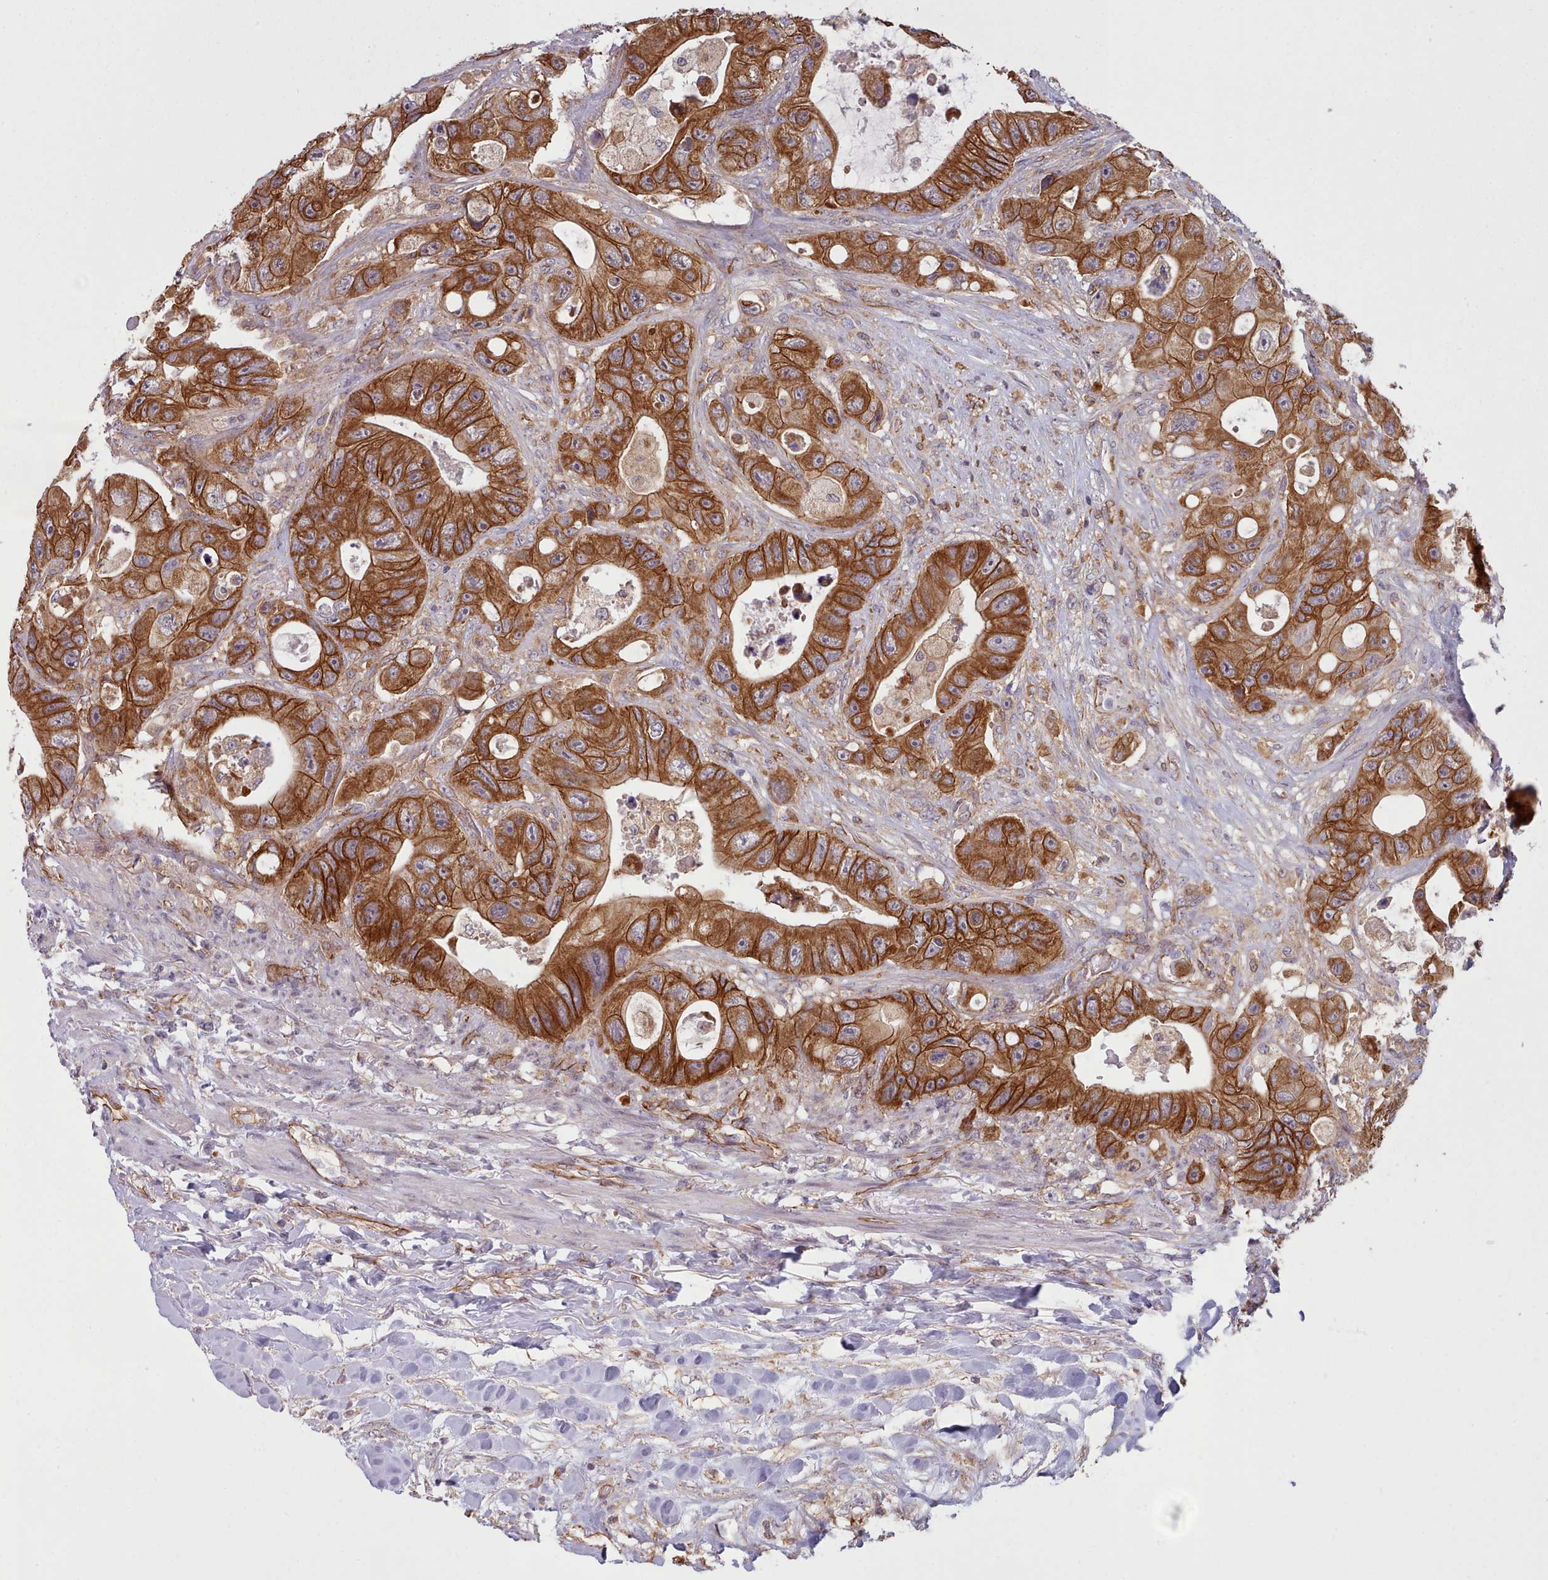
{"staining": {"intensity": "strong", "quantity": ">75%", "location": "cytoplasmic/membranous"}, "tissue": "colorectal cancer", "cell_type": "Tumor cells", "image_type": "cancer", "snomed": [{"axis": "morphology", "description": "Adenocarcinoma, NOS"}, {"axis": "topography", "description": "Colon"}], "caption": "DAB immunohistochemical staining of human colorectal cancer displays strong cytoplasmic/membranous protein staining in about >75% of tumor cells.", "gene": "MRPL46", "patient": {"sex": "female", "age": 46}}